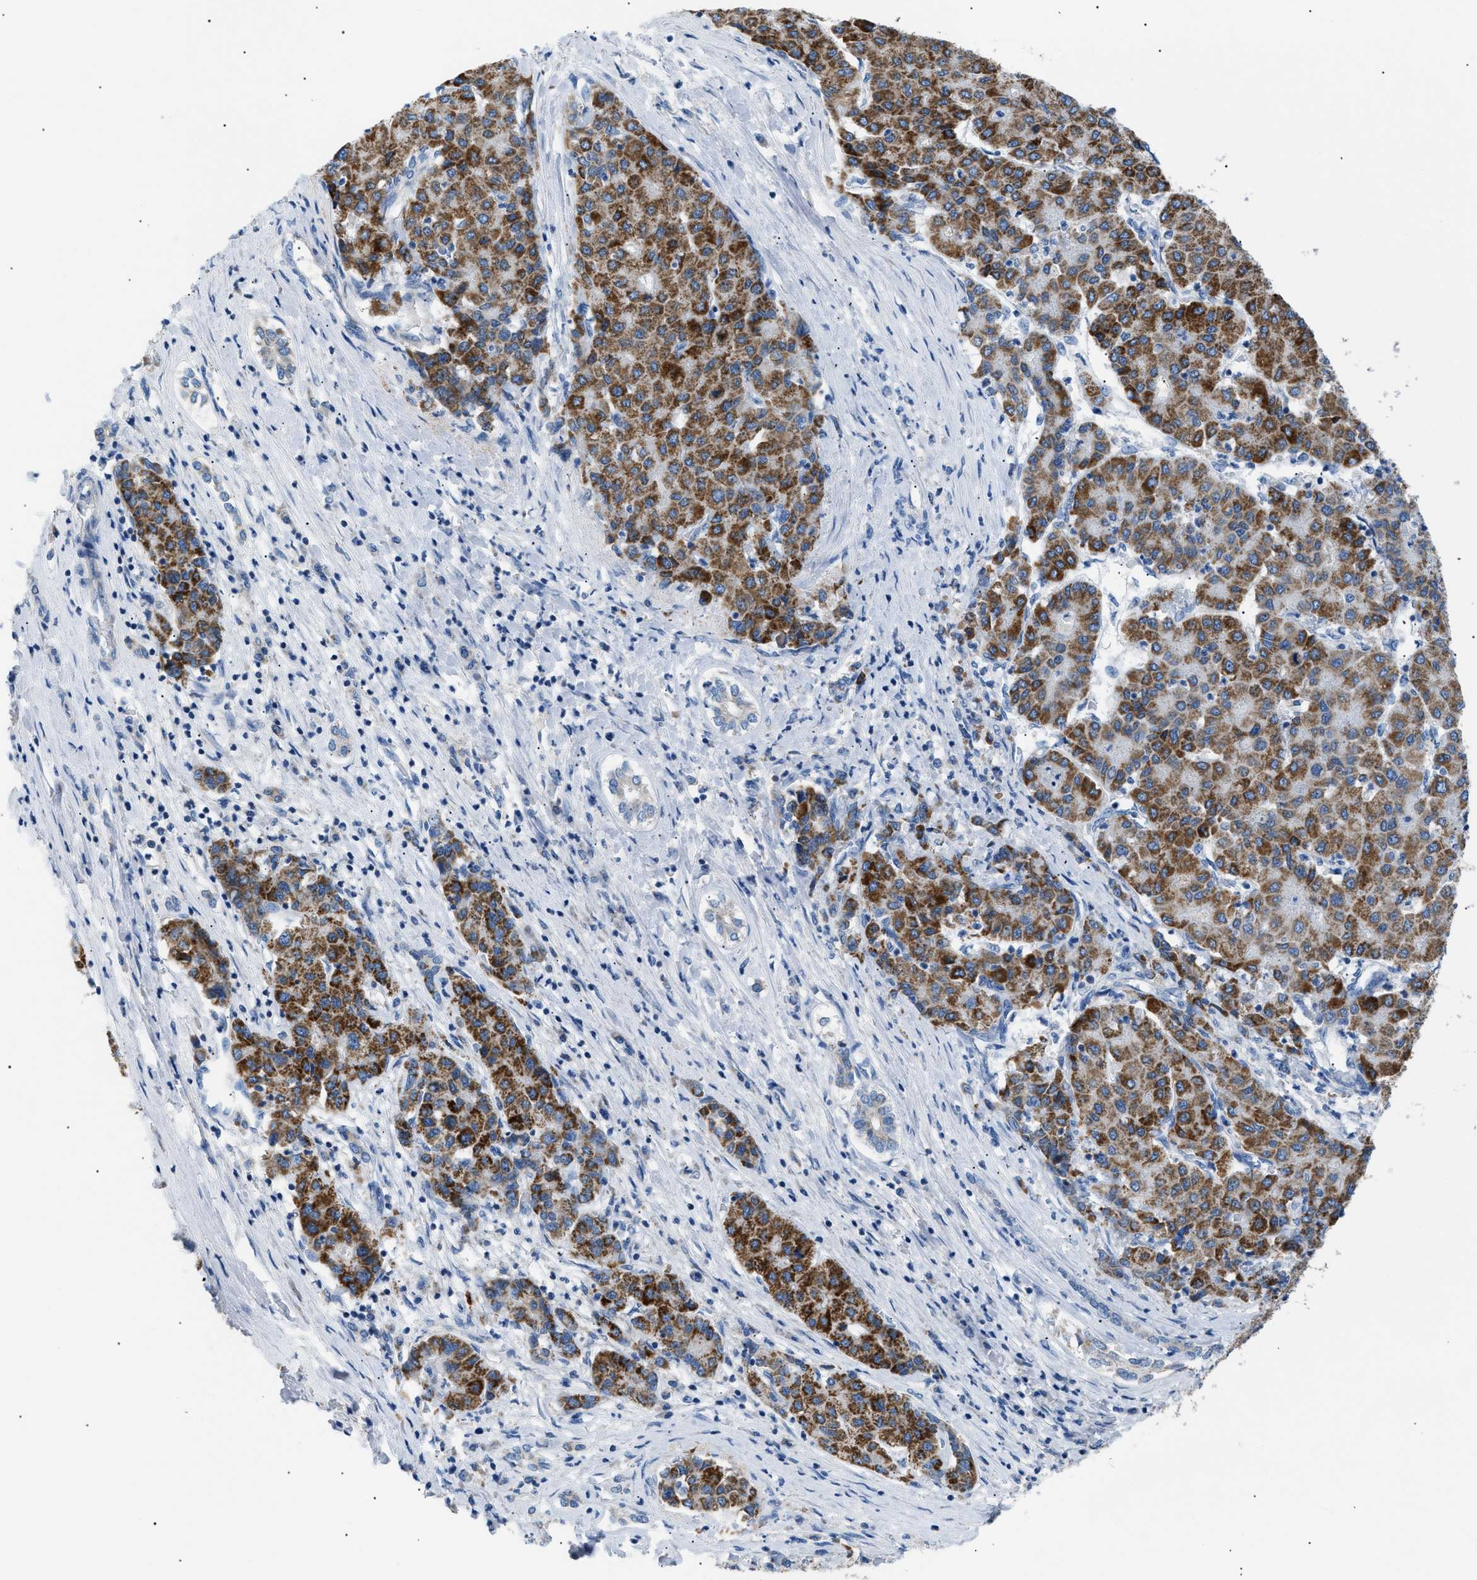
{"staining": {"intensity": "strong", "quantity": ">75%", "location": "cytoplasmic/membranous"}, "tissue": "liver cancer", "cell_type": "Tumor cells", "image_type": "cancer", "snomed": [{"axis": "morphology", "description": "Carcinoma, Hepatocellular, NOS"}, {"axis": "topography", "description": "Liver"}], "caption": "Brown immunohistochemical staining in human liver cancer (hepatocellular carcinoma) exhibits strong cytoplasmic/membranous staining in about >75% of tumor cells.", "gene": "ILDR1", "patient": {"sex": "male", "age": 65}}